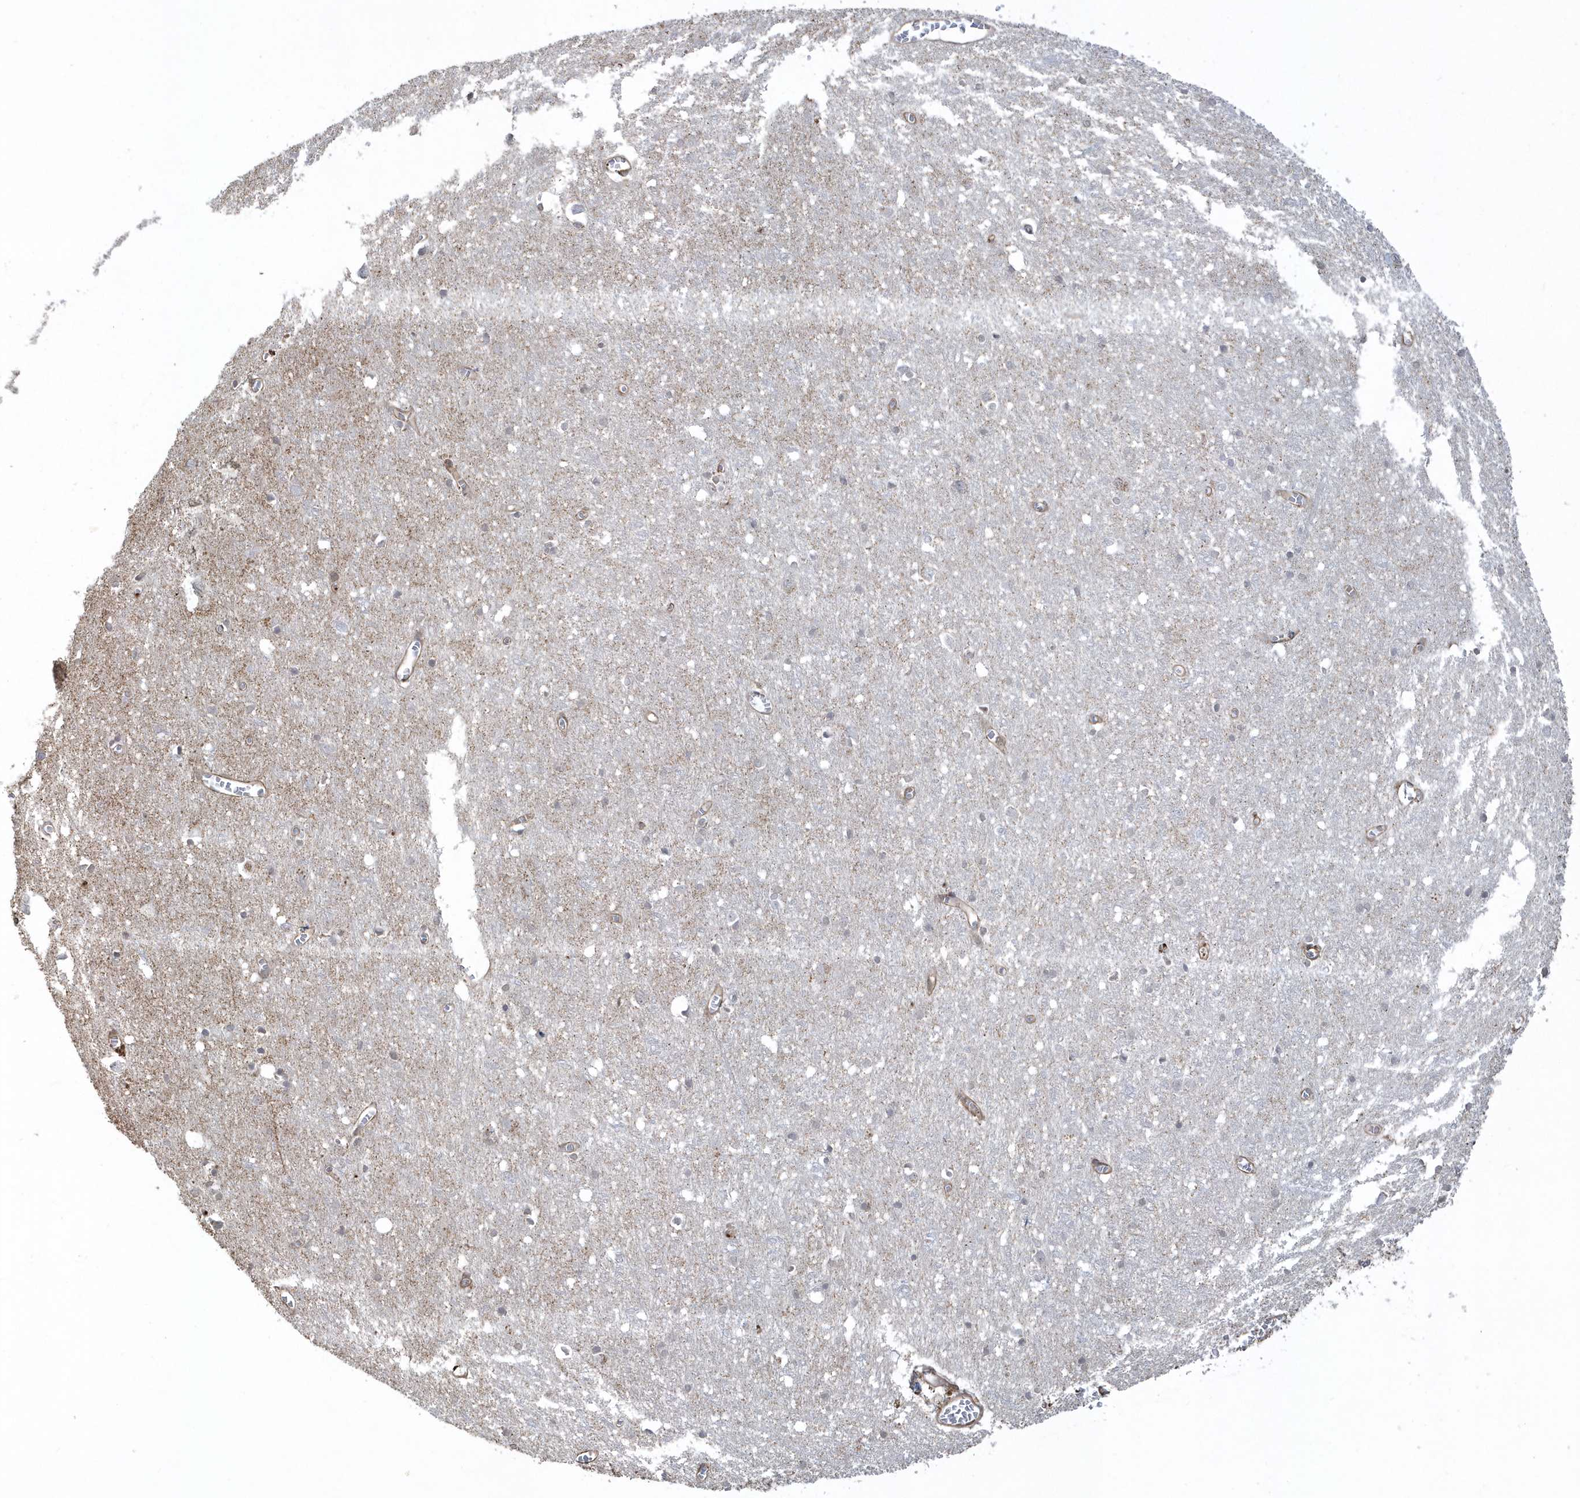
{"staining": {"intensity": "weak", "quantity": "25%-75%", "location": "cytoplasmic/membranous"}, "tissue": "cerebral cortex", "cell_type": "Endothelial cells", "image_type": "normal", "snomed": [{"axis": "morphology", "description": "Normal tissue, NOS"}, {"axis": "topography", "description": "Cerebral cortex"}], "caption": "IHC histopathology image of benign cerebral cortex: human cerebral cortex stained using immunohistochemistry (IHC) reveals low levels of weak protein expression localized specifically in the cytoplasmic/membranous of endothelial cells, appearing as a cytoplasmic/membranous brown color.", "gene": "BSN", "patient": {"sex": "female", "age": 64}}